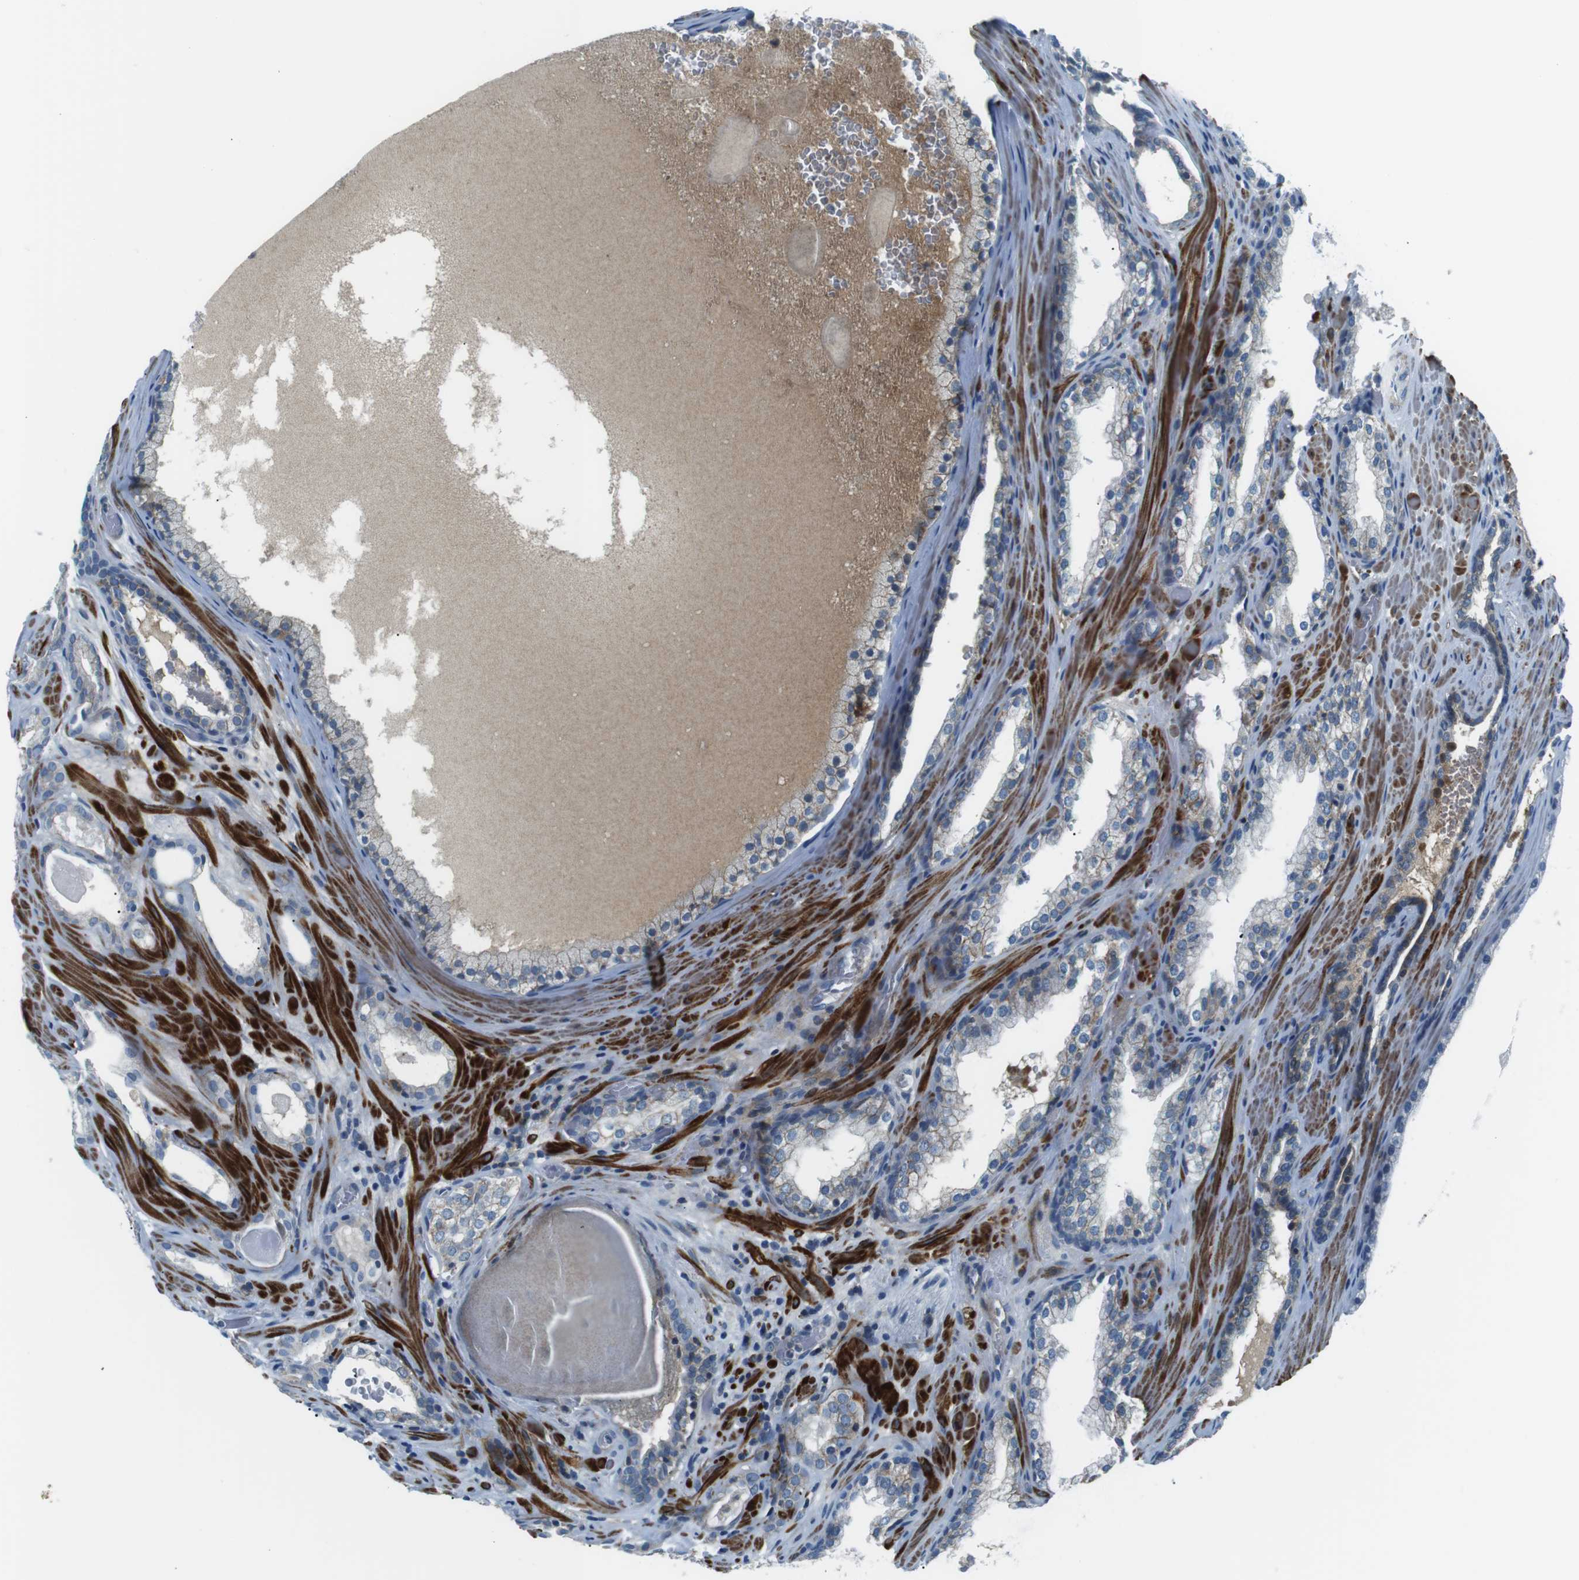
{"staining": {"intensity": "weak", "quantity": "25%-75%", "location": "cytoplasmic/membranous"}, "tissue": "prostate cancer", "cell_type": "Tumor cells", "image_type": "cancer", "snomed": [{"axis": "morphology", "description": "Adenocarcinoma, High grade"}, {"axis": "topography", "description": "Prostate"}], "caption": "High-magnification brightfield microscopy of prostate cancer (high-grade adenocarcinoma) stained with DAB (brown) and counterstained with hematoxylin (blue). tumor cells exhibit weak cytoplasmic/membranous expression is appreciated in about25%-75% of cells.", "gene": "ARVCF", "patient": {"sex": "male", "age": 60}}